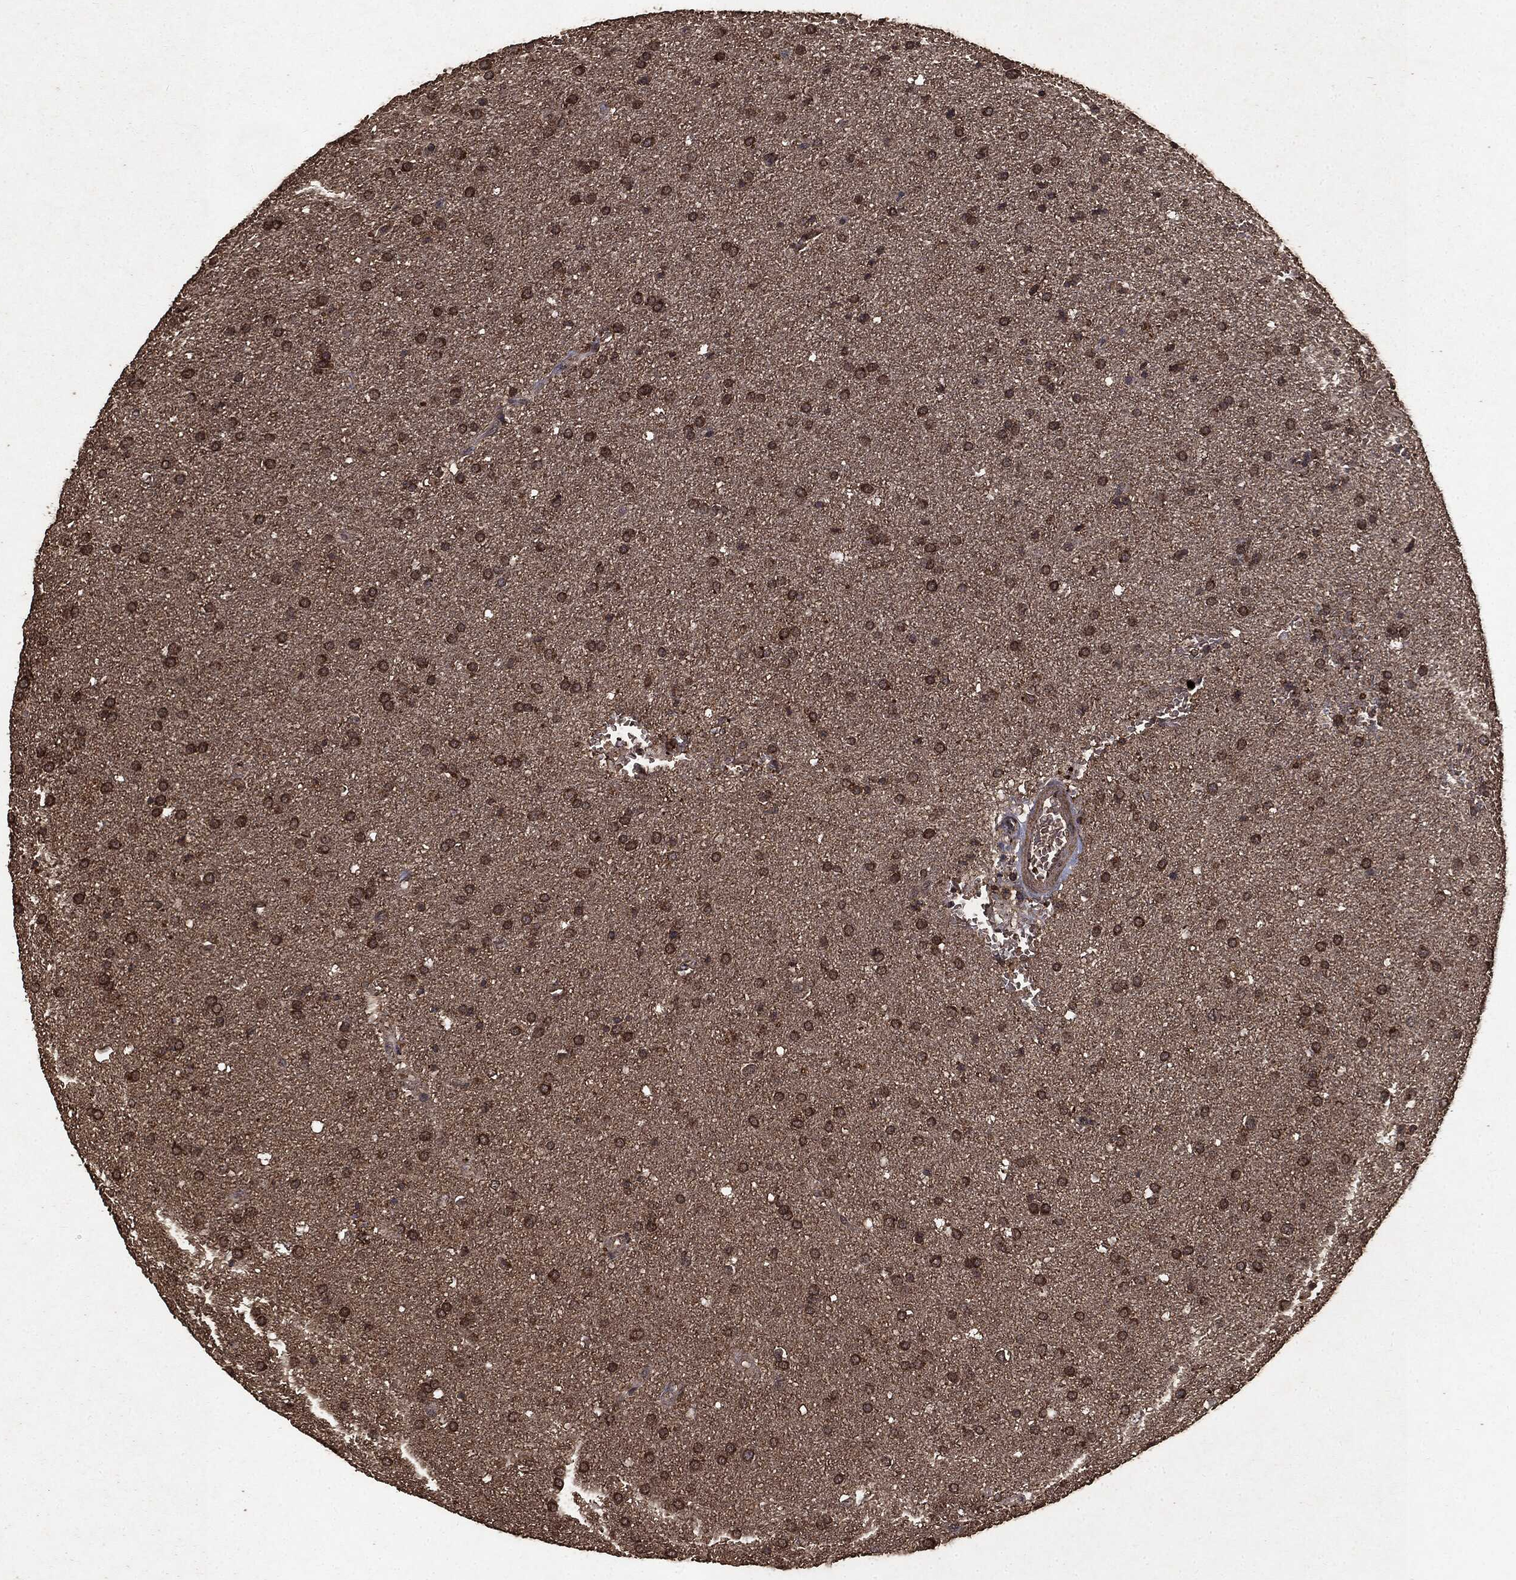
{"staining": {"intensity": "moderate", "quantity": ">75%", "location": "cytoplasmic/membranous"}, "tissue": "glioma", "cell_type": "Tumor cells", "image_type": "cancer", "snomed": [{"axis": "morphology", "description": "Glioma, malignant, Low grade"}, {"axis": "topography", "description": "Brain"}], "caption": "This micrograph exhibits IHC staining of human glioma, with medium moderate cytoplasmic/membranous expression in approximately >75% of tumor cells.", "gene": "NME1", "patient": {"sex": "female", "age": 37}}